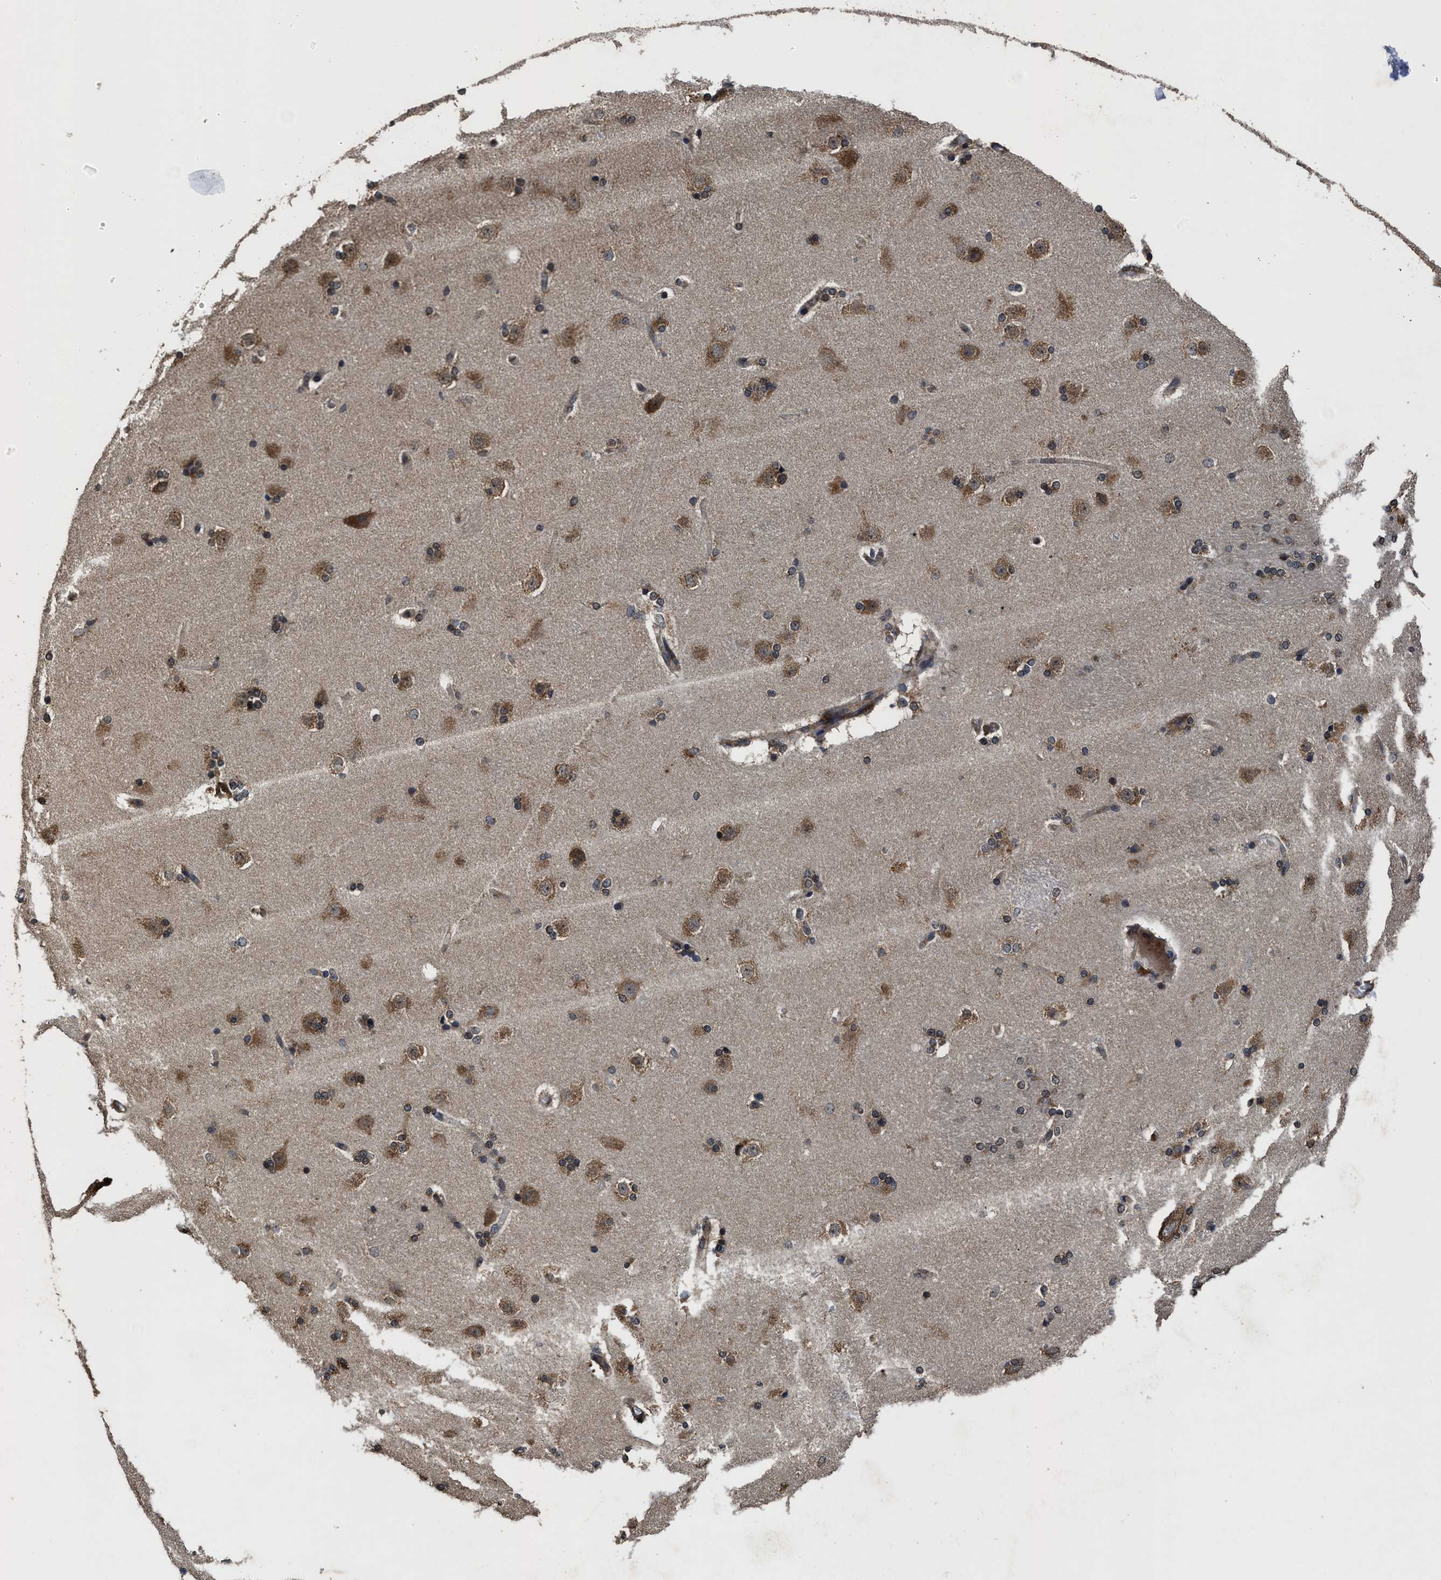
{"staining": {"intensity": "moderate", "quantity": ">75%", "location": "cytoplasmic/membranous"}, "tissue": "caudate", "cell_type": "Glial cells", "image_type": "normal", "snomed": [{"axis": "morphology", "description": "Normal tissue, NOS"}, {"axis": "topography", "description": "Lateral ventricle wall"}], "caption": "High-power microscopy captured an immunohistochemistry (IHC) image of unremarkable caudate, revealing moderate cytoplasmic/membranous positivity in about >75% of glial cells. Using DAB (3,3'-diaminobenzidine) (brown) and hematoxylin (blue) stains, captured at high magnification using brightfield microscopy.", "gene": "EBAG9", "patient": {"sex": "female", "age": 19}}